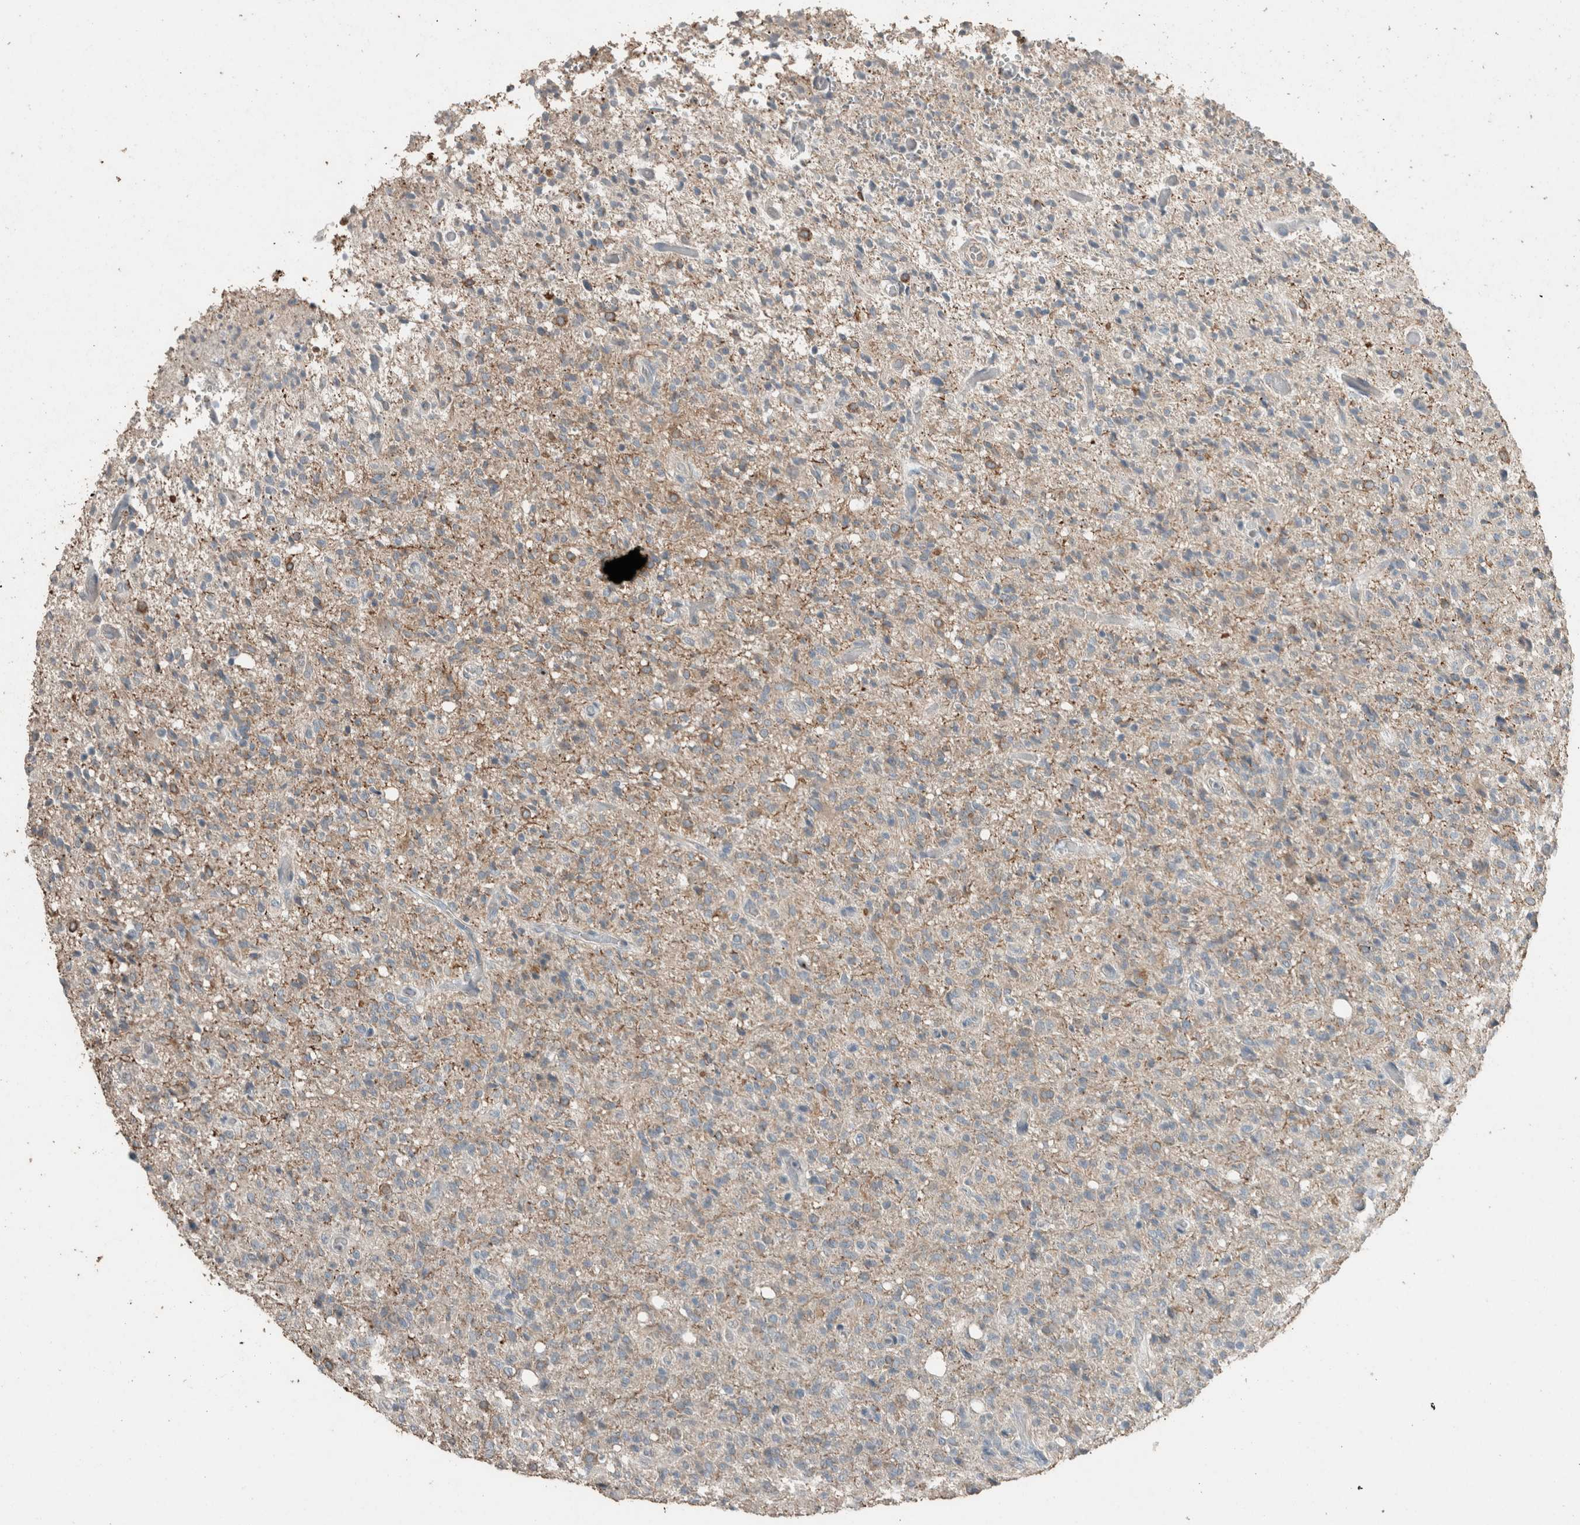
{"staining": {"intensity": "weak", "quantity": "25%-75%", "location": "cytoplasmic/membranous"}, "tissue": "glioma", "cell_type": "Tumor cells", "image_type": "cancer", "snomed": [{"axis": "morphology", "description": "Glioma, malignant, High grade"}, {"axis": "topography", "description": "Brain"}], "caption": "Immunohistochemistry image of neoplastic tissue: human glioma stained using IHC reveals low levels of weak protein expression localized specifically in the cytoplasmic/membranous of tumor cells, appearing as a cytoplasmic/membranous brown color.", "gene": "ACVR2B", "patient": {"sex": "female", "age": 57}}